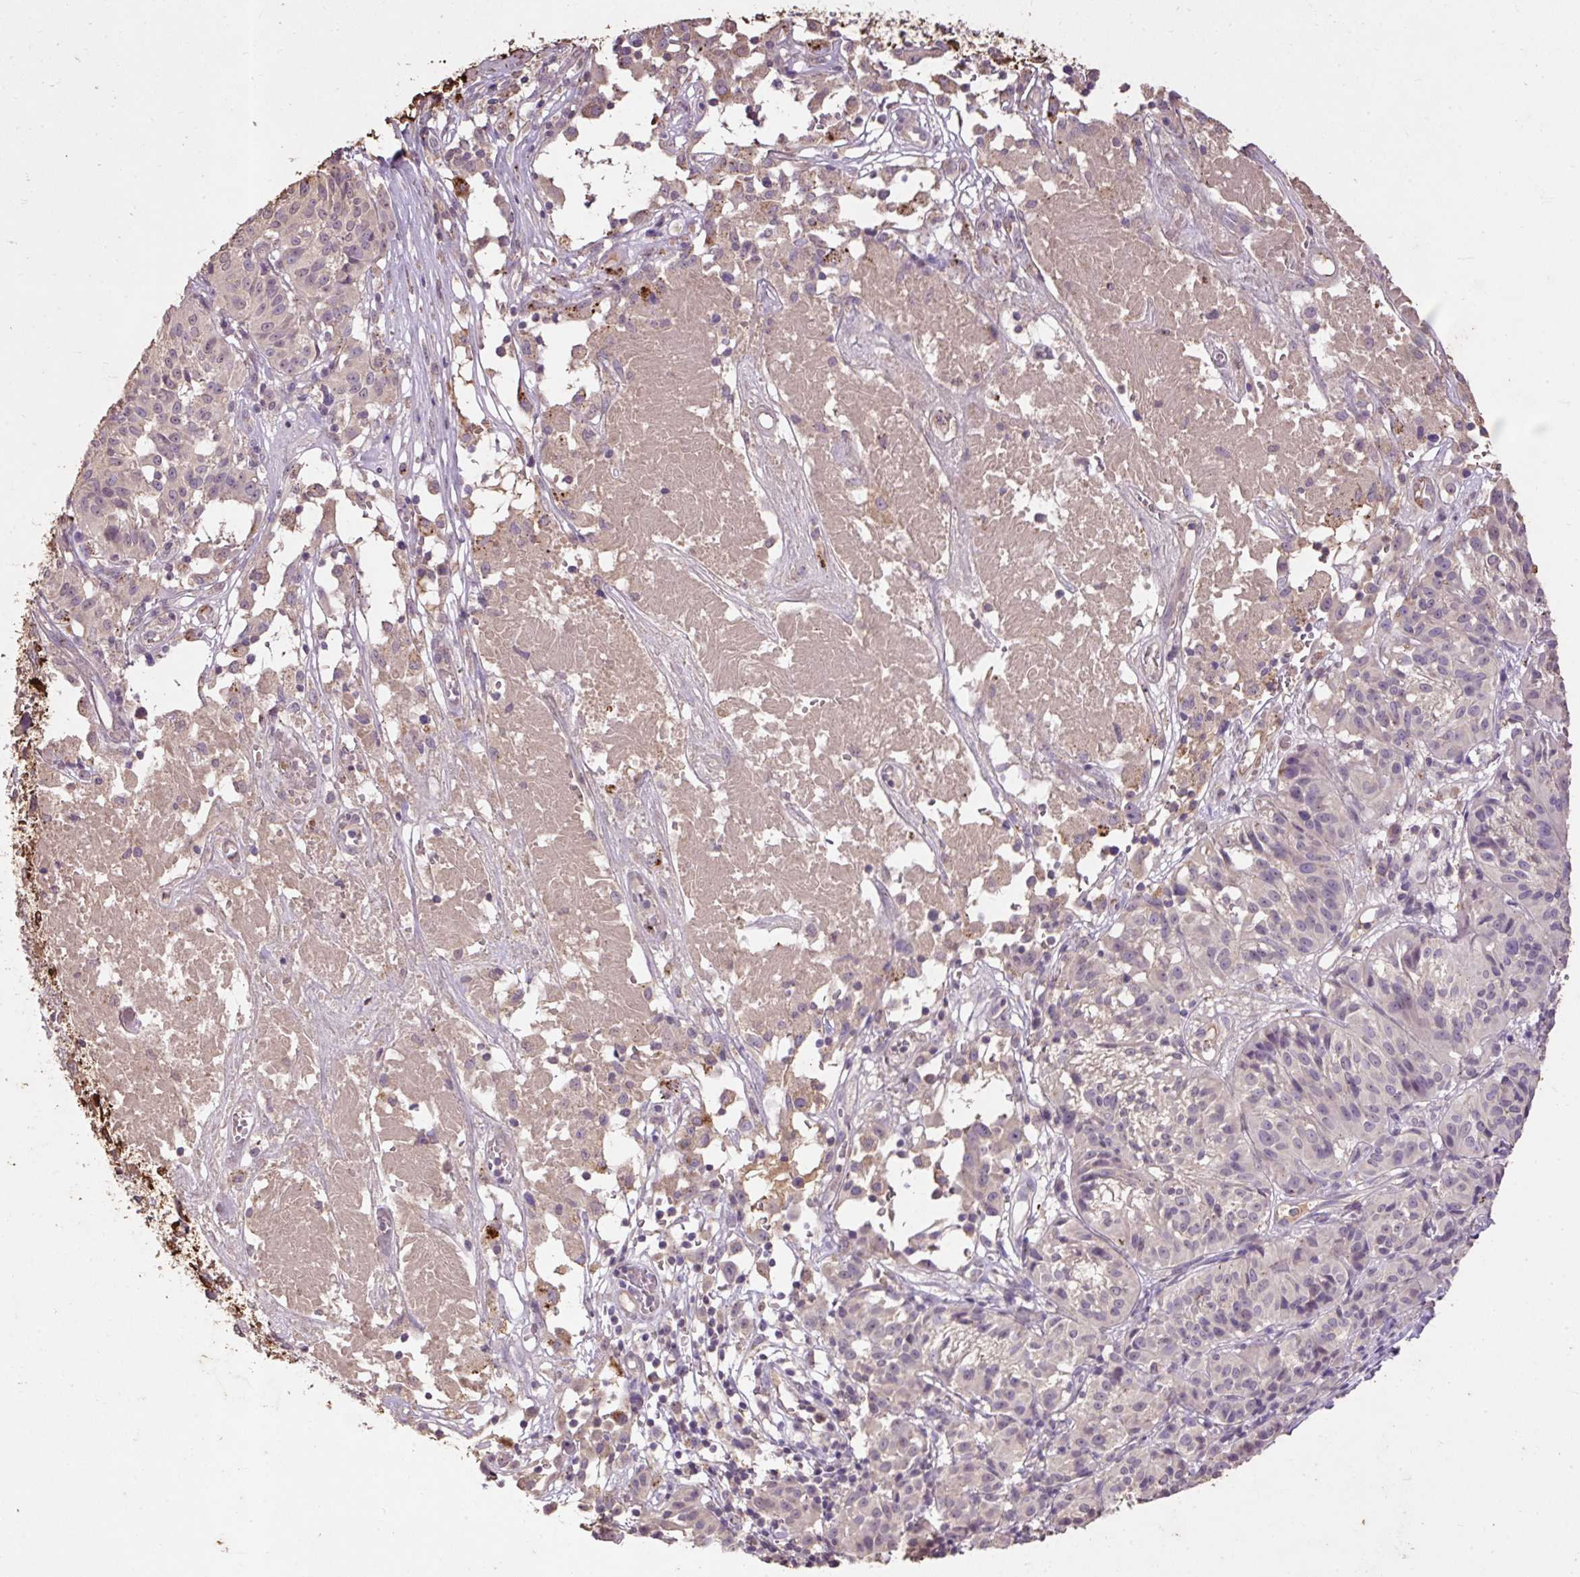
{"staining": {"intensity": "negative", "quantity": "none", "location": "none"}, "tissue": "melanoma", "cell_type": "Tumor cells", "image_type": "cancer", "snomed": [{"axis": "morphology", "description": "Malignant melanoma, NOS"}, {"axis": "topography", "description": "Skin"}], "caption": "Immunohistochemistry (IHC) photomicrograph of neoplastic tissue: melanoma stained with DAB shows no significant protein positivity in tumor cells. The staining is performed using DAB (3,3'-diaminobenzidine) brown chromogen with nuclei counter-stained in using hematoxylin.", "gene": "LRTM2", "patient": {"sex": "female", "age": 72}}